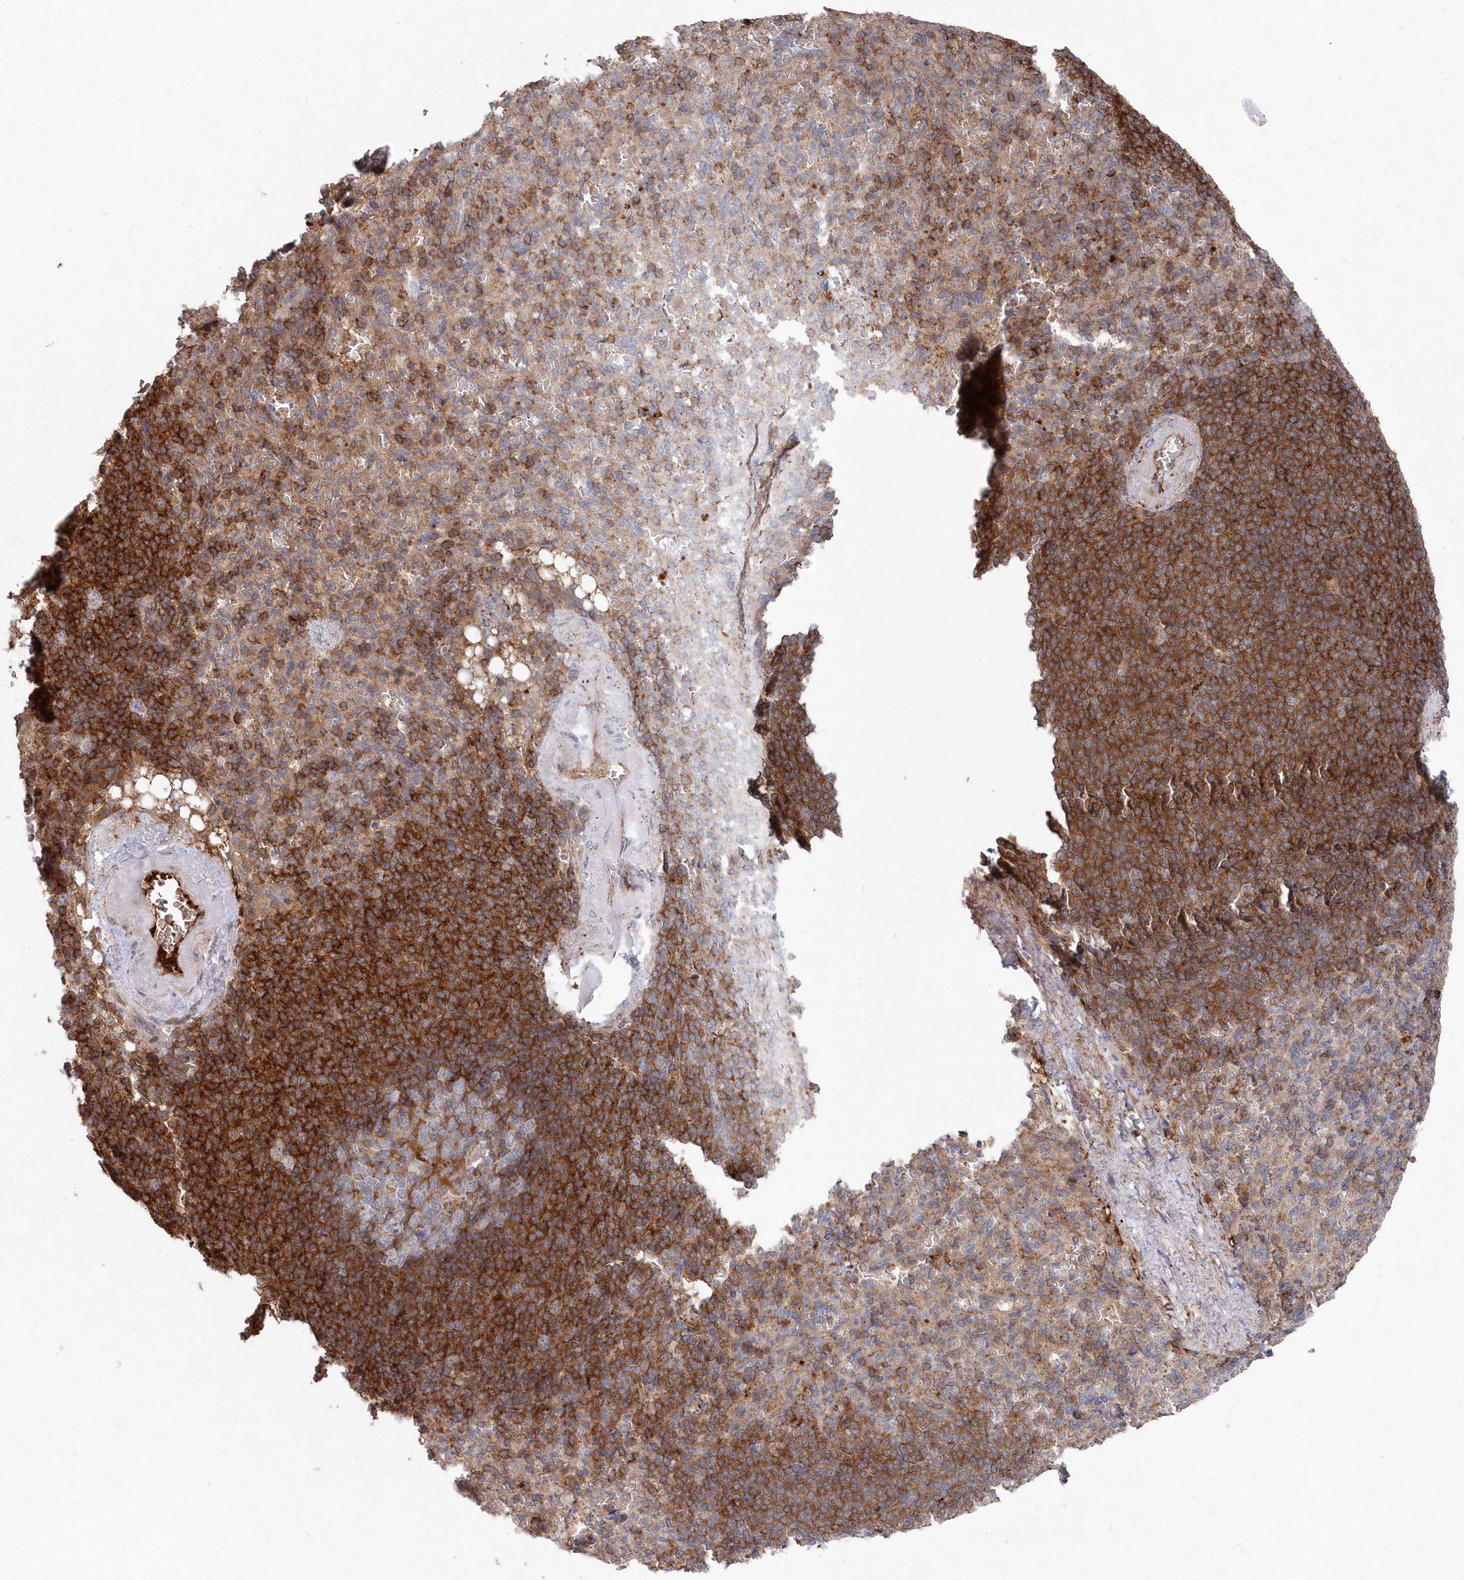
{"staining": {"intensity": "strong", "quantity": "<25%", "location": "cytoplasmic/membranous"}, "tissue": "spleen", "cell_type": "Cells in red pulp", "image_type": "normal", "snomed": [{"axis": "morphology", "description": "Normal tissue, NOS"}, {"axis": "topography", "description": "Spleen"}], "caption": "IHC micrograph of benign human spleen stained for a protein (brown), which shows medium levels of strong cytoplasmic/membranous staining in about <25% of cells in red pulp.", "gene": "ABHD14B", "patient": {"sex": "female", "age": 74}}